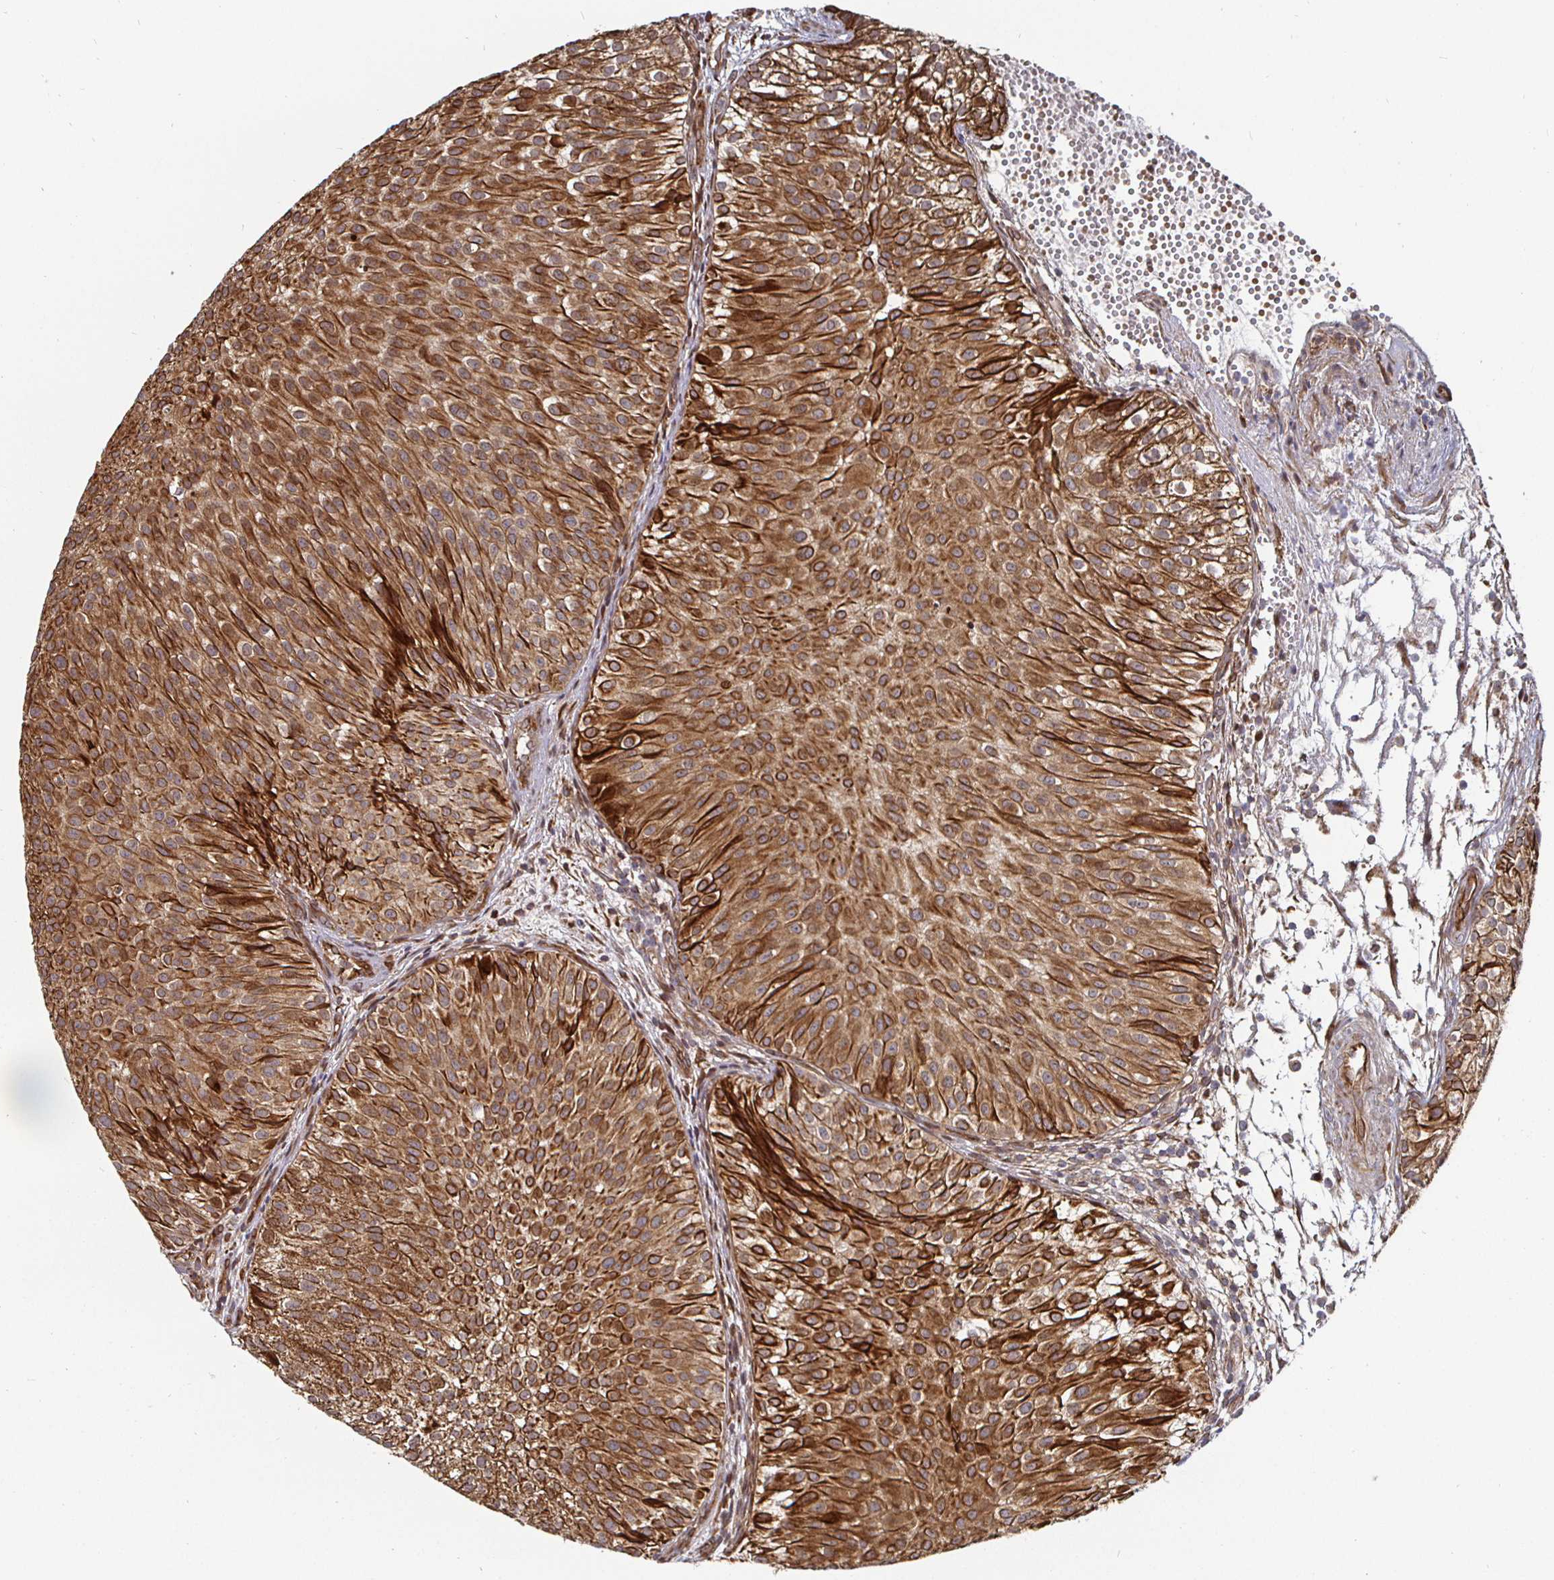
{"staining": {"intensity": "moderate", "quantity": ">75%", "location": "cytoplasmic/membranous"}, "tissue": "urothelial cancer", "cell_type": "Tumor cells", "image_type": "cancer", "snomed": [{"axis": "morphology", "description": "Urothelial carcinoma, Low grade"}, {"axis": "topography", "description": "Urinary bladder"}], "caption": "Immunohistochemistry (DAB (3,3'-diaminobenzidine)) staining of human urothelial cancer demonstrates moderate cytoplasmic/membranous protein staining in about >75% of tumor cells. (DAB IHC, brown staining for protein, blue staining for nuclei).", "gene": "TBKBP1", "patient": {"sex": "male", "age": 70}}